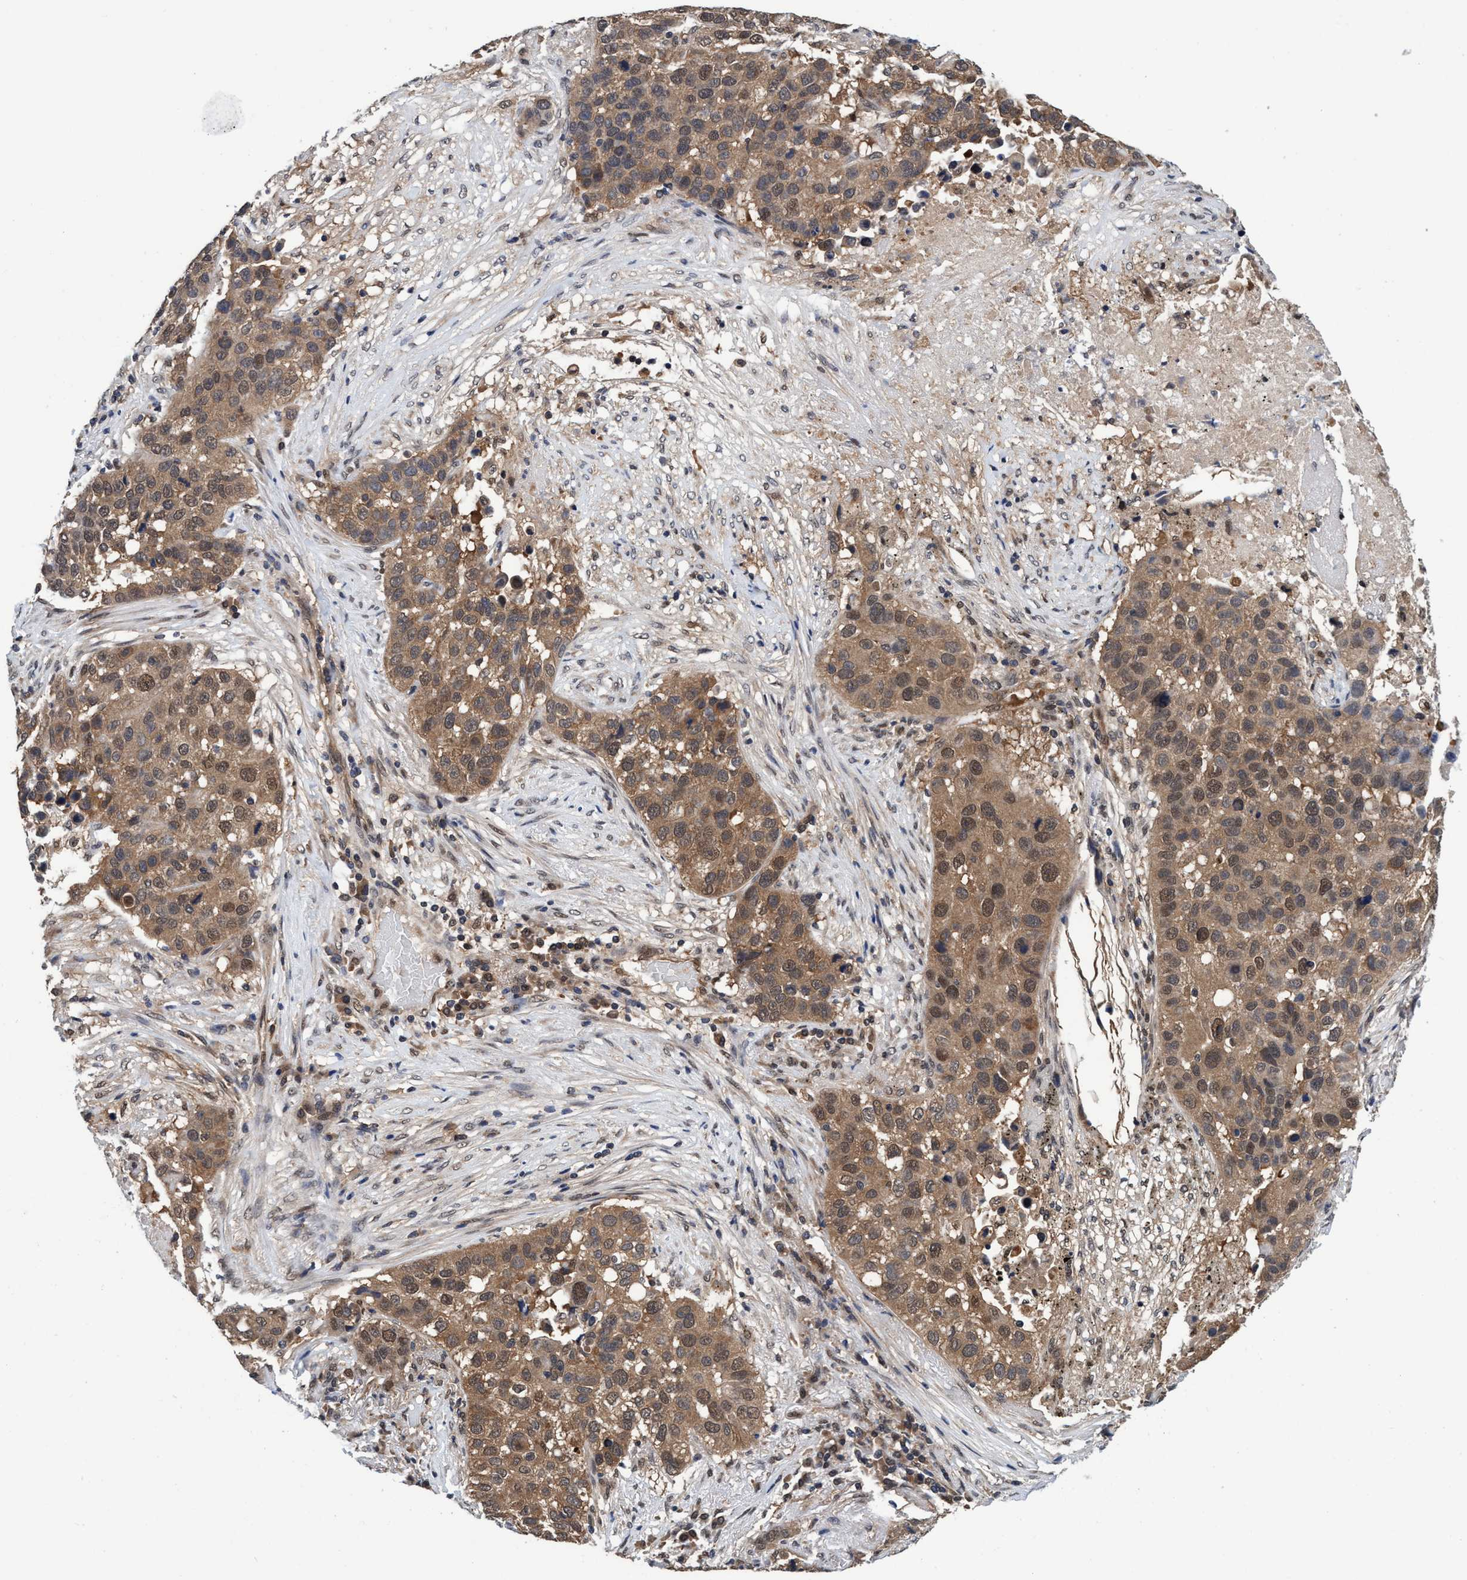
{"staining": {"intensity": "moderate", "quantity": ">75%", "location": "cytoplasmic/membranous,nuclear"}, "tissue": "lung cancer", "cell_type": "Tumor cells", "image_type": "cancer", "snomed": [{"axis": "morphology", "description": "Squamous cell carcinoma, NOS"}, {"axis": "topography", "description": "Lung"}], "caption": "Protein analysis of squamous cell carcinoma (lung) tissue reveals moderate cytoplasmic/membranous and nuclear staining in approximately >75% of tumor cells.", "gene": "PSMD12", "patient": {"sex": "male", "age": 57}}